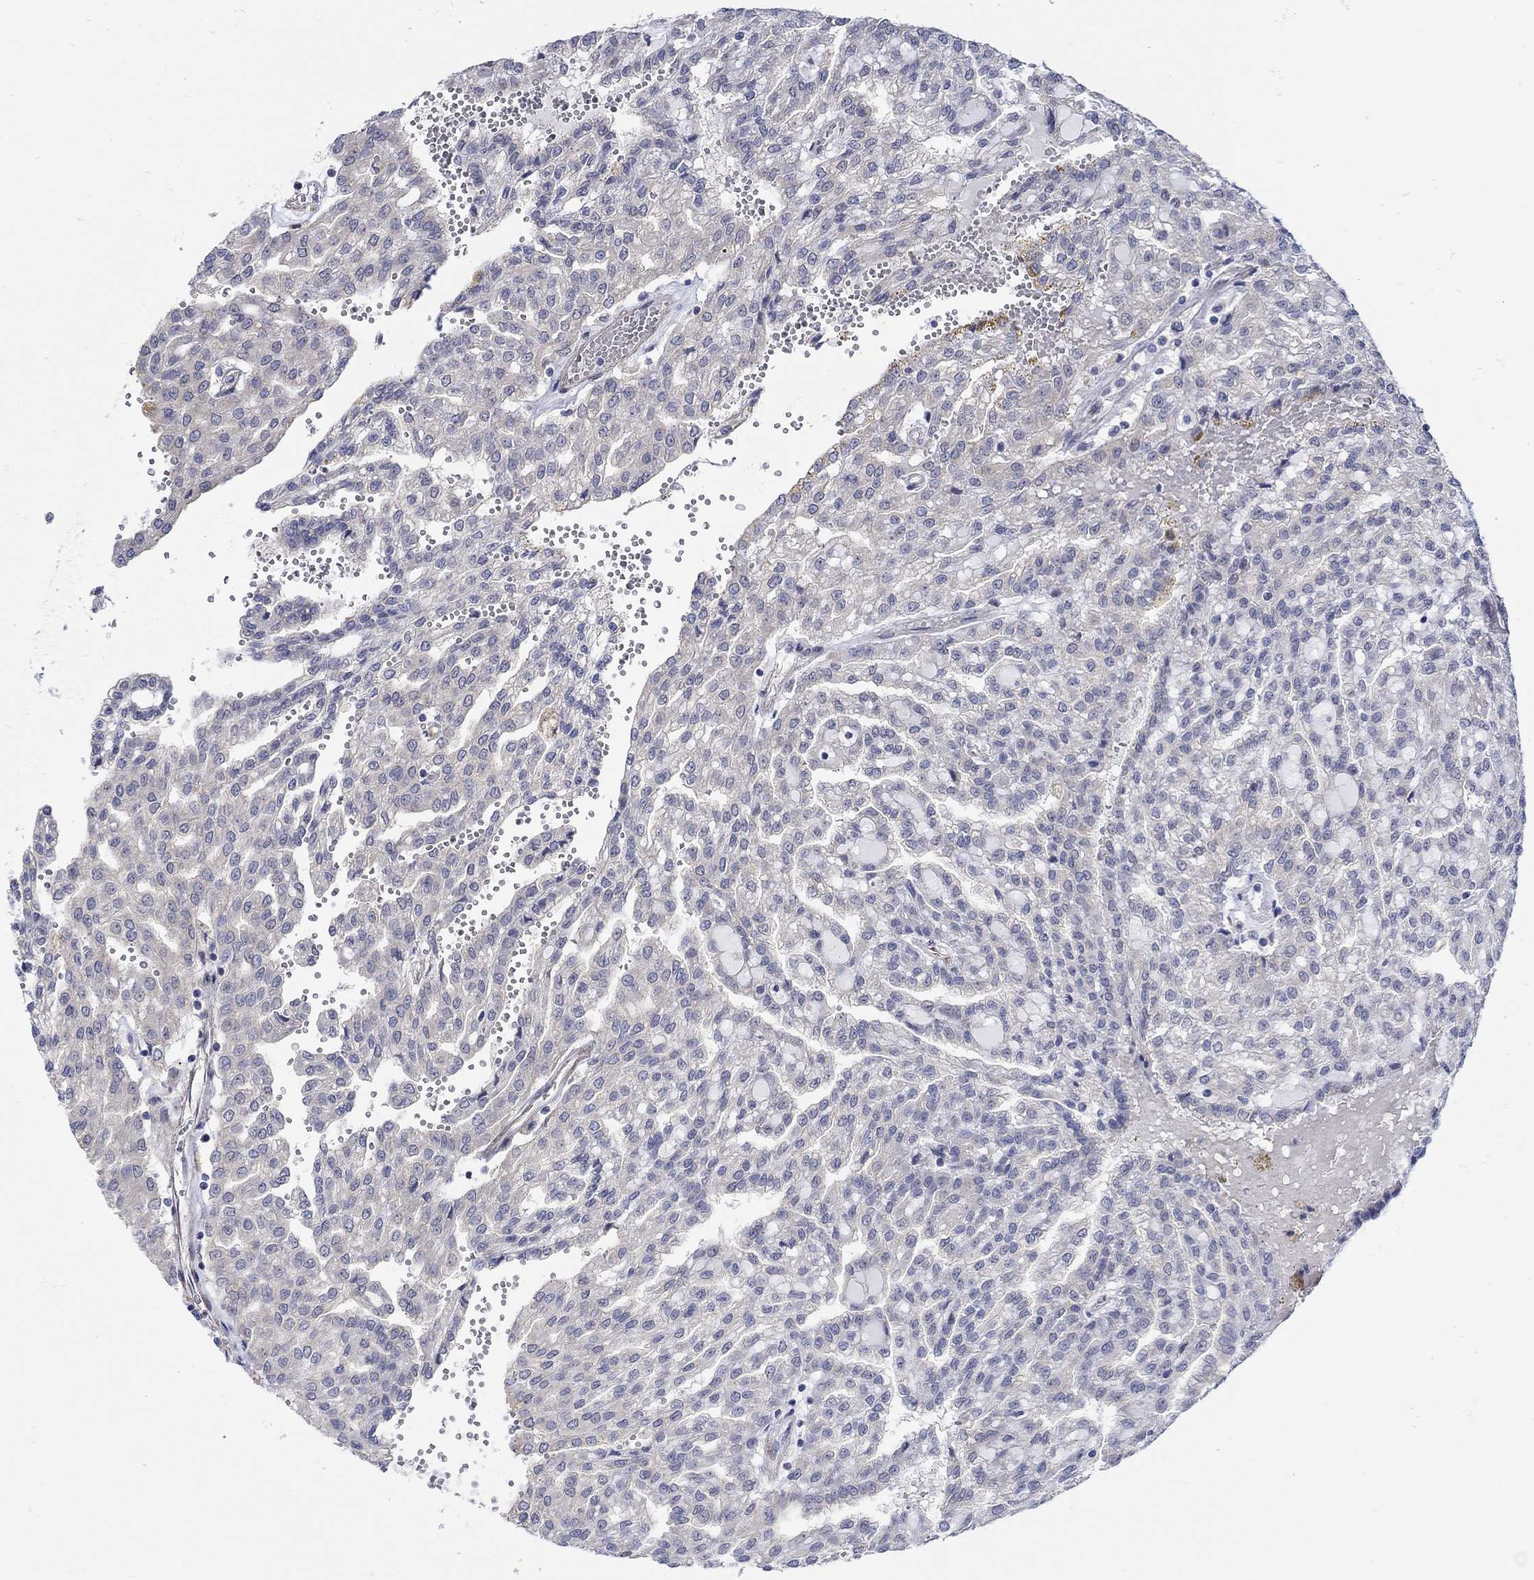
{"staining": {"intensity": "negative", "quantity": "none", "location": "none"}, "tissue": "renal cancer", "cell_type": "Tumor cells", "image_type": "cancer", "snomed": [{"axis": "morphology", "description": "Adenocarcinoma, NOS"}, {"axis": "topography", "description": "Kidney"}], "caption": "The immunohistochemistry histopathology image has no significant positivity in tumor cells of adenocarcinoma (renal) tissue.", "gene": "SCN7A", "patient": {"sex": "male", "age": 63}}